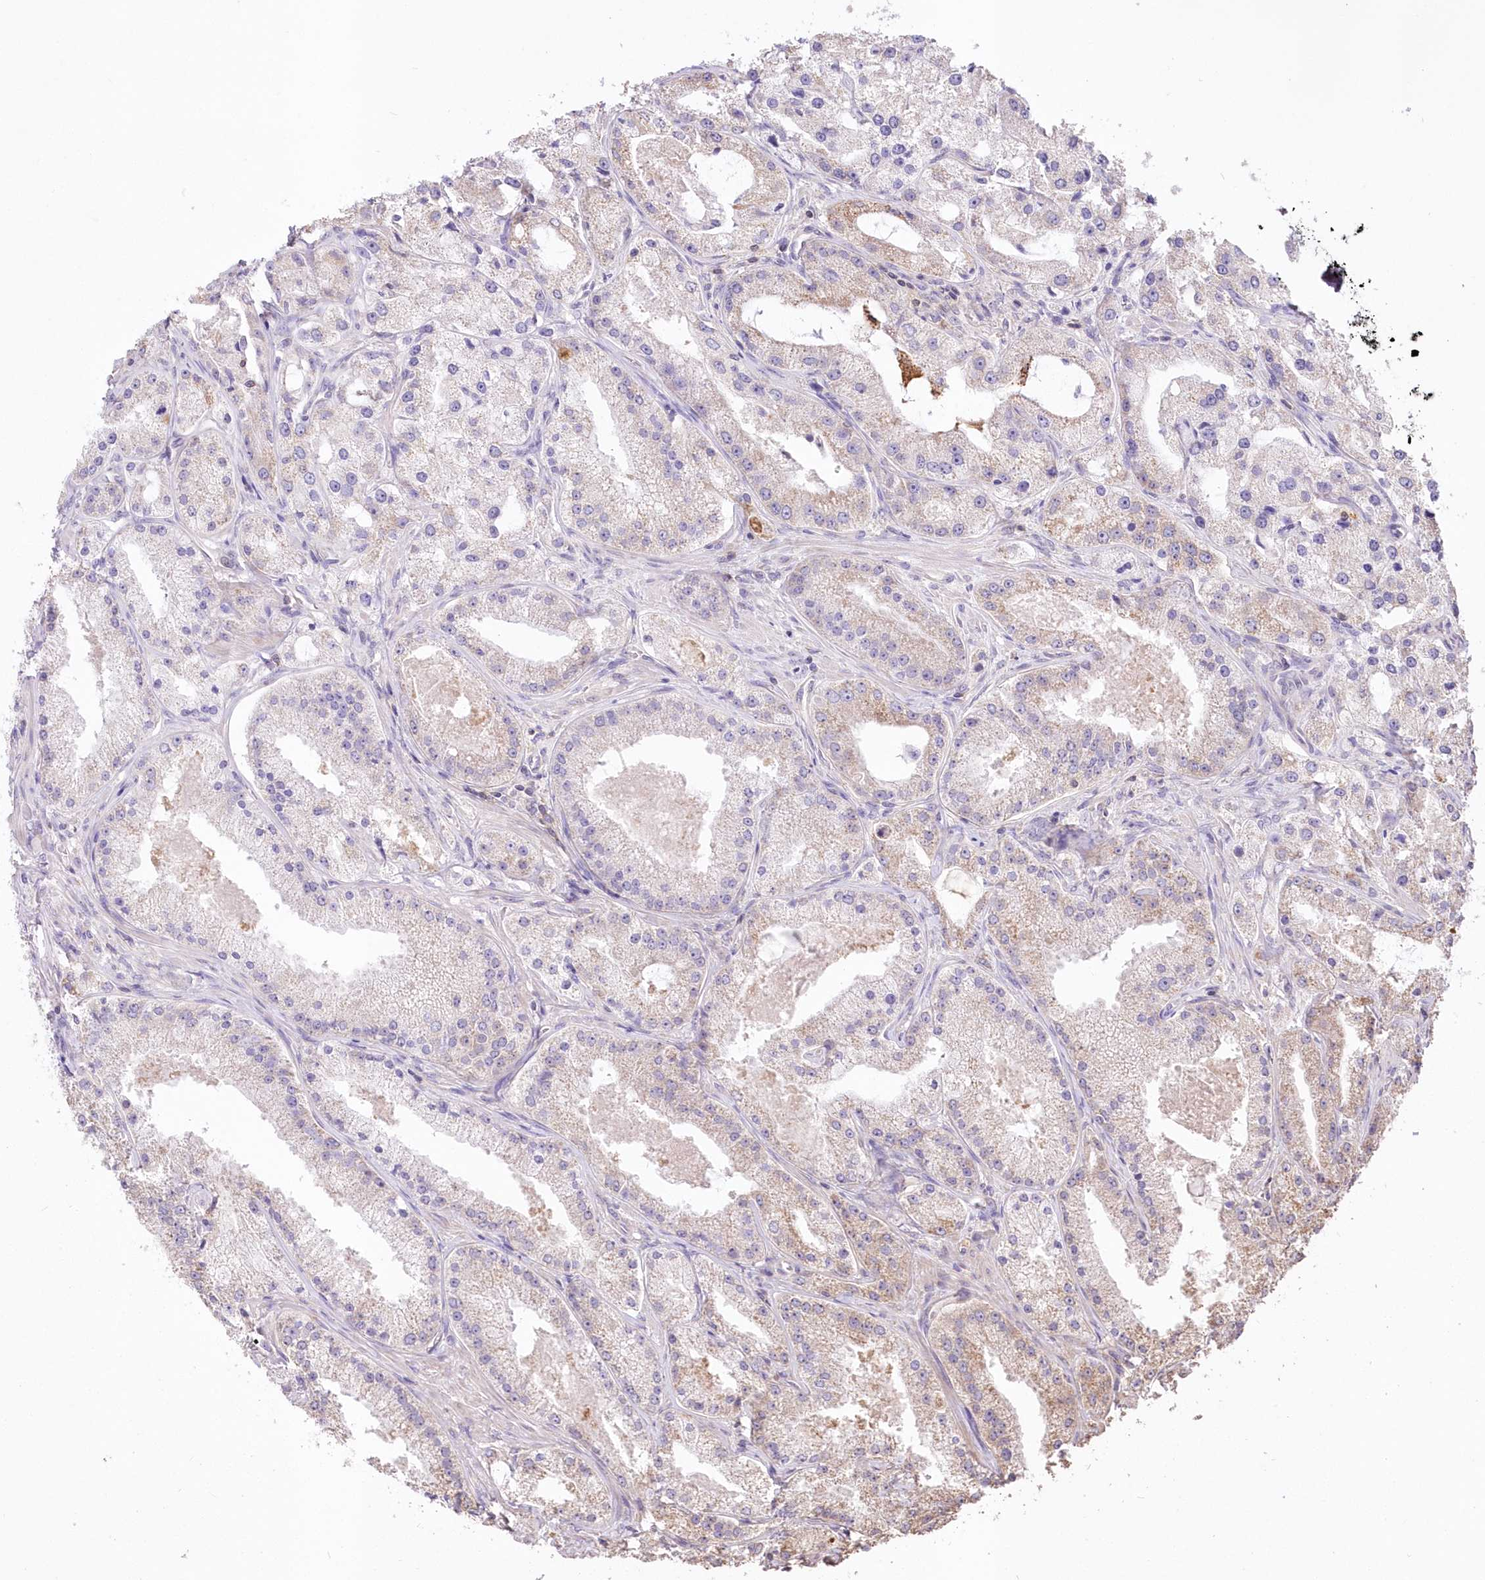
{"staining": {"intensity": "weak", "quantity": "<25%", "location": "cytoplasmic/membranous"}, "tissue": "prostate cancer", "cell_type": "Tumor cells", "image_type": "cancer", "snomed": [{"axis": "morphology", "description": "Adenocarcinoma, Low grade"}, {"axis": "topography", "description": "Prostate"}], "caption": "DAB immunohistochemical staining of human low-grade adenocarcinoma (prostate) reveals no significant positivity in tumor cells. The staining is performed using DAB brown chromogen with nuclei counter-stained in using hematoxylin.", "gene": "STK17B", "patient": {"sex": "male", "age": 69}}